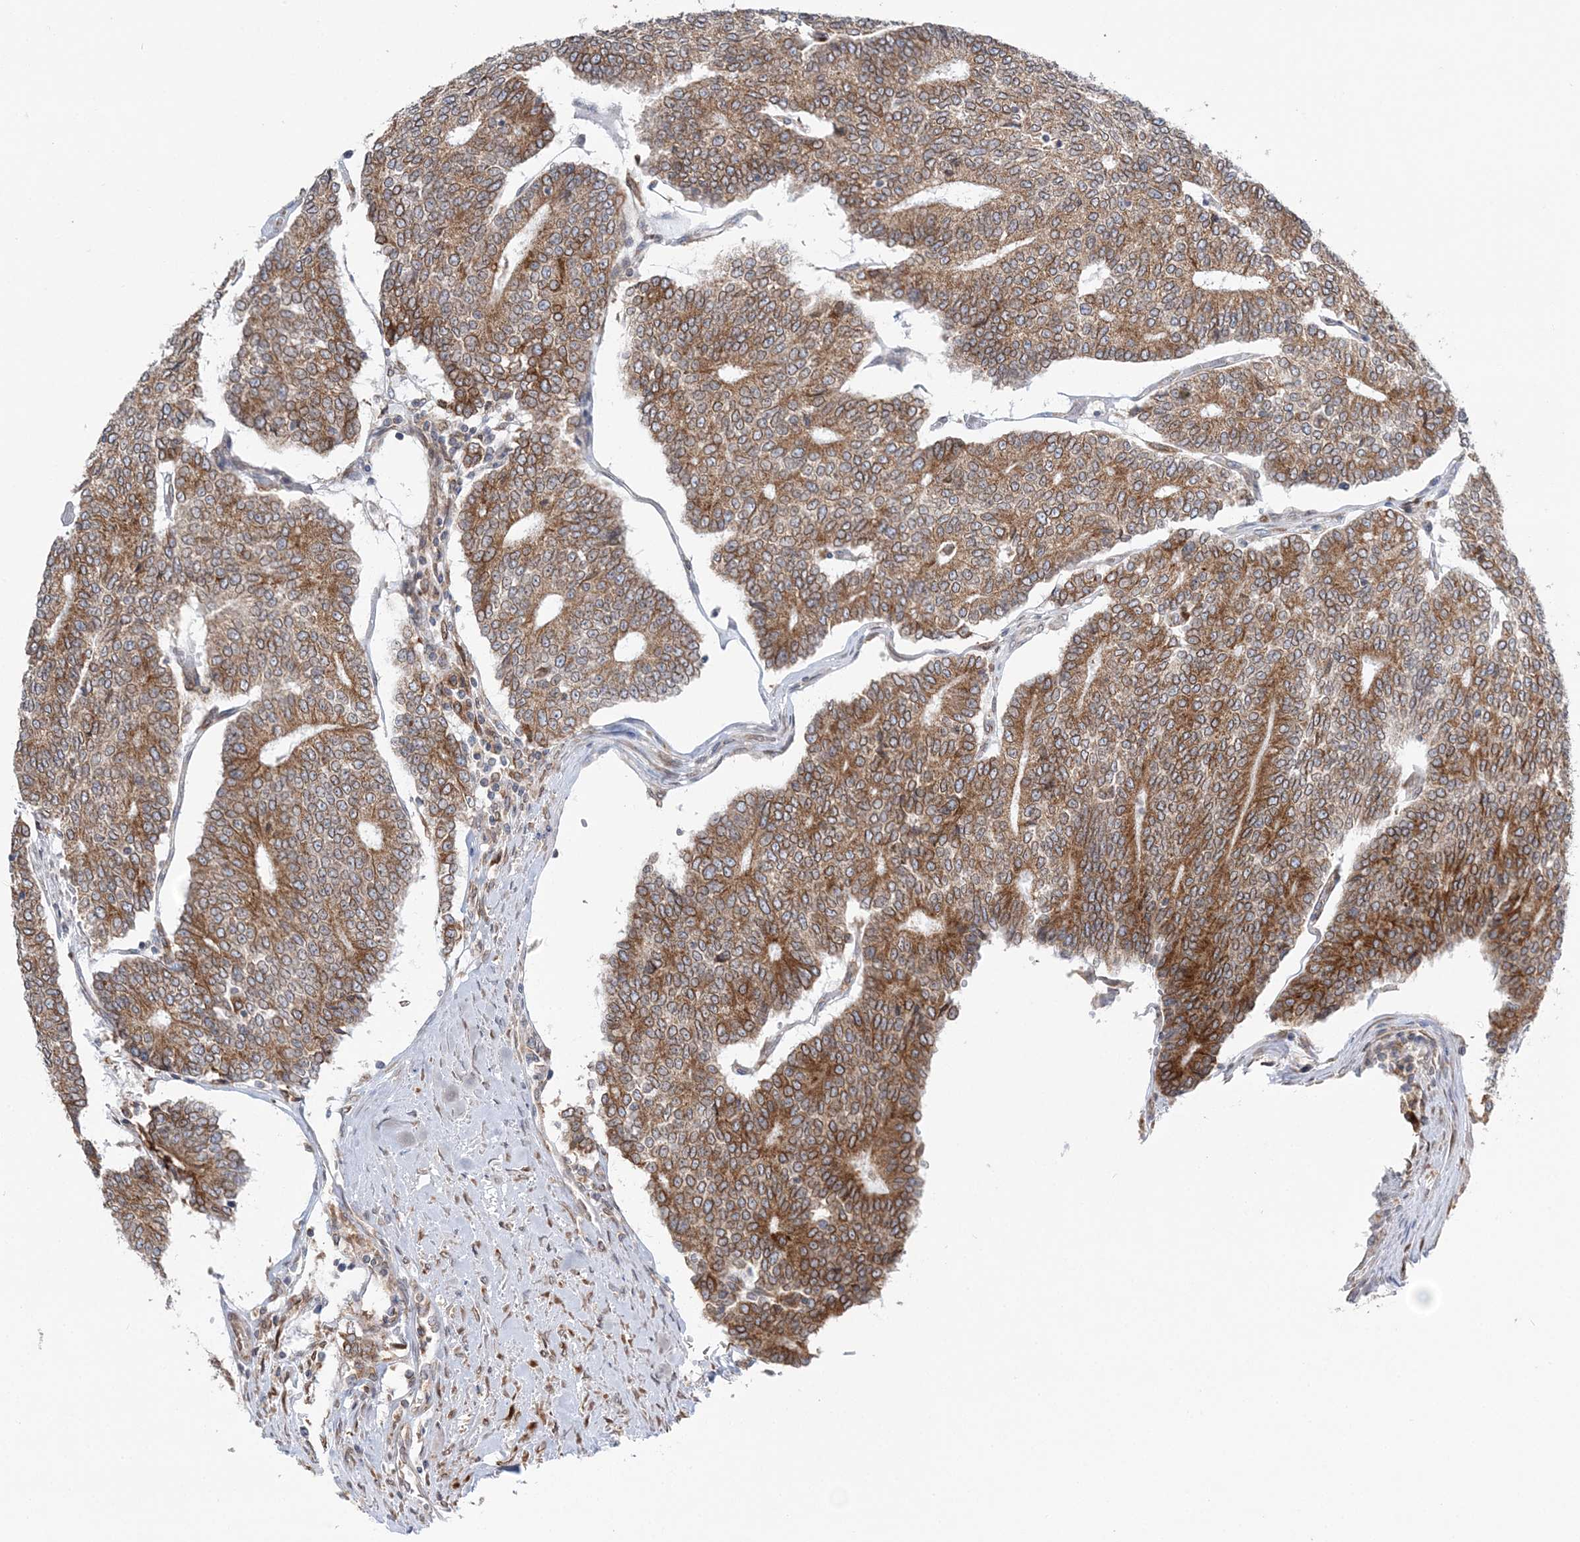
{"staining": {"intensity": "moderate", "quantity": ">75%", "location": "cytoplasmic/membranous"}, "tissue": "prostate cancer", "cell_type": "Tumor cells", "image_type": "cancer", "snomed": [{"axis": "morphology", "description": "Normal tissue, NOS"}, {"axis": "morphology", "description": "Adenocarcinoma, High grade"}, {"axis": "topography", "description": "Prostate"}, {"axis": "topography", "description": "Seminal veicle"}], "caption": "Protein staining of prostate adenocarcinoma (high-grade) tissue reveals moderate cytoplasmic/membranous staining in about >75% of tumor cells.", "gene": "TMED10", "patient": {"sex": "male", "age": 55}}